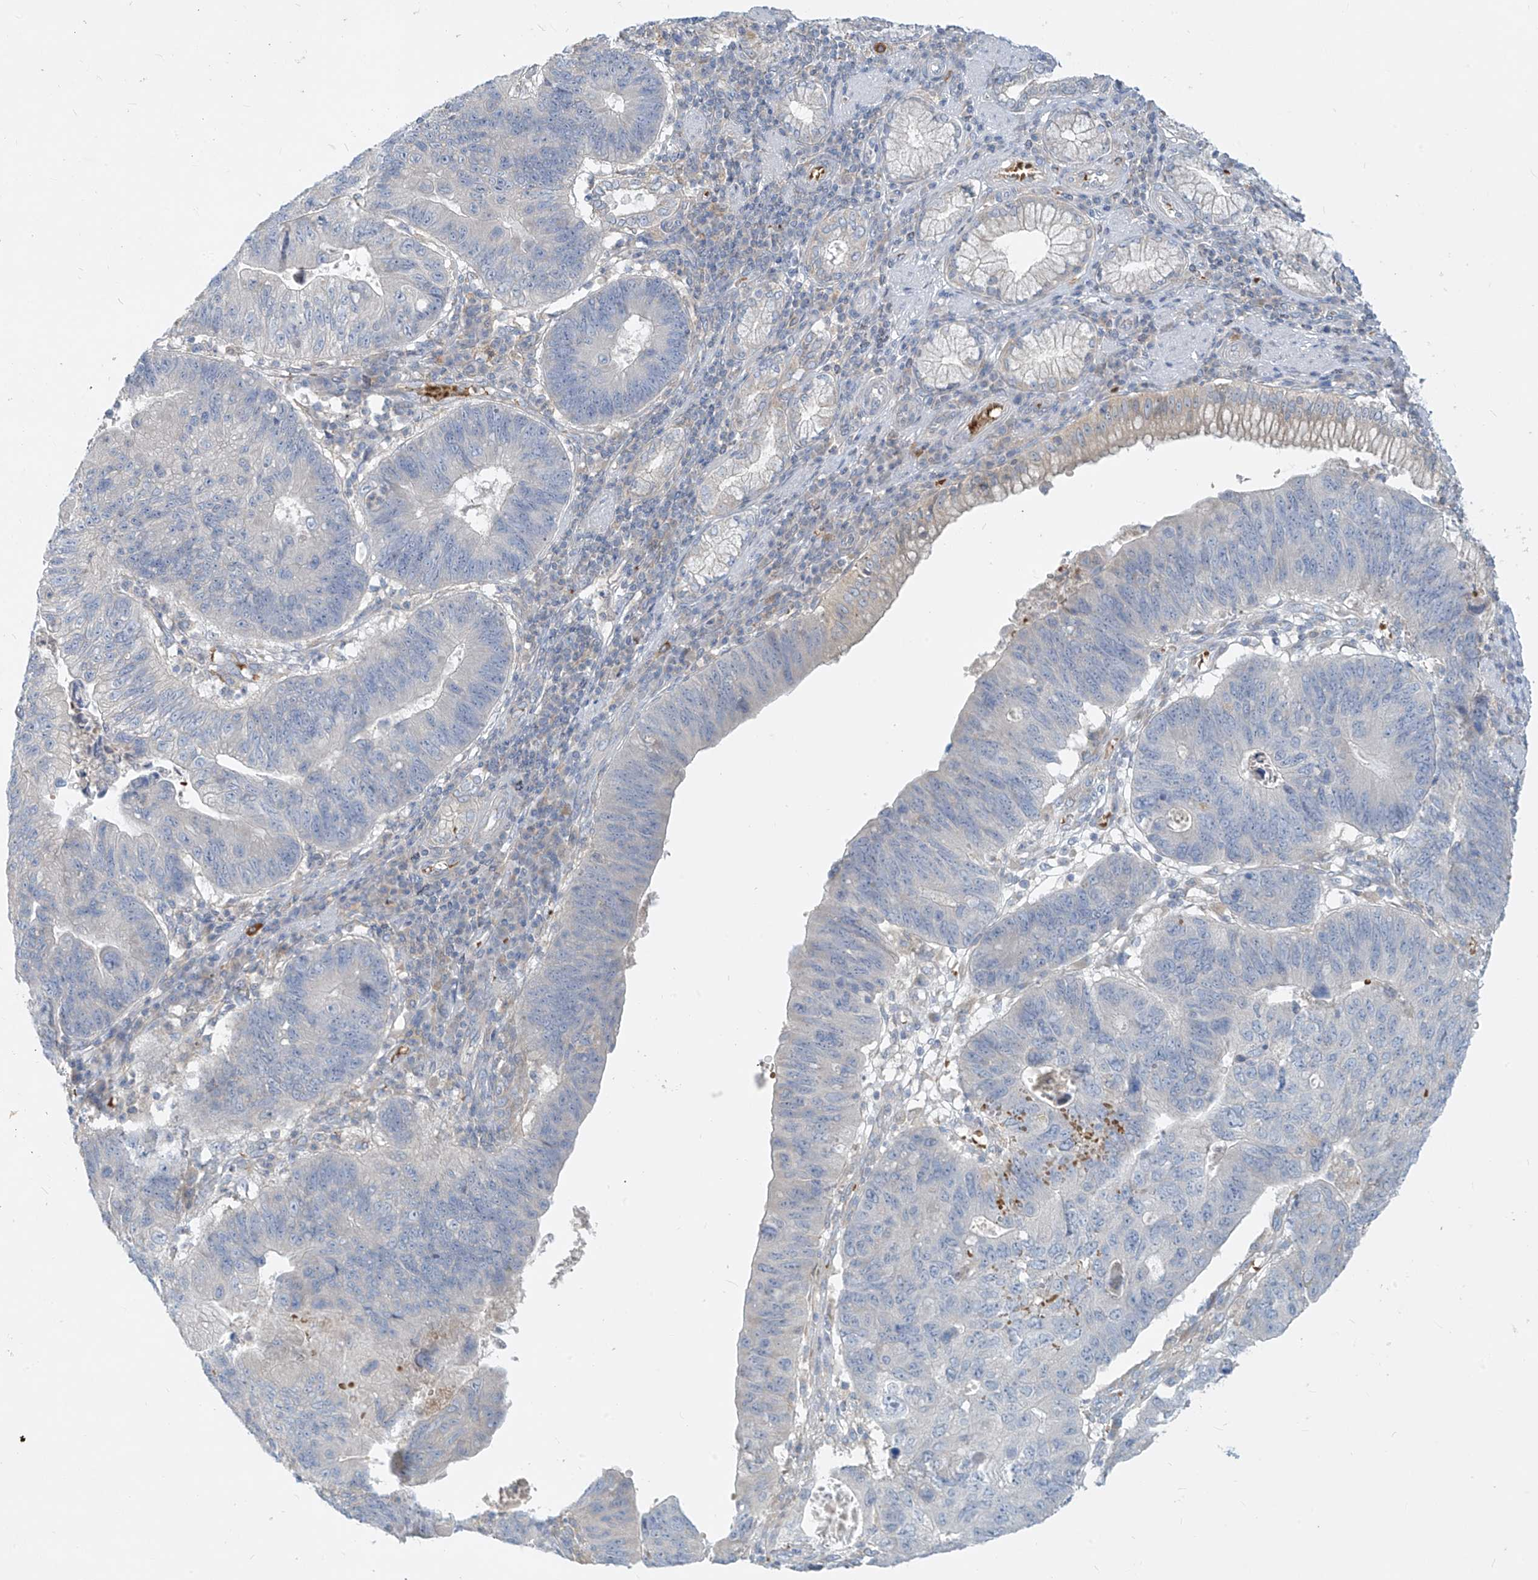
{"staining": {"intensity": "negative", "quantity": "none", "location": "none"}, "tissue": "stomach cancer", "cell_type": "Tumor cells", "image_type": "cancer", "snomed": [{"axis": "morphology", "description": "Adenocarcinoma, NOS"}, {"axis": "topography", "description": "Stomach"}], "caption": "IHC image of stomach cancer (adenocarcinoma) stained for a protein (brown), which demonstrates no staining in tumor cells.", "gene": "DGKQ", "patient": {"sex": "male", "age": 59}}